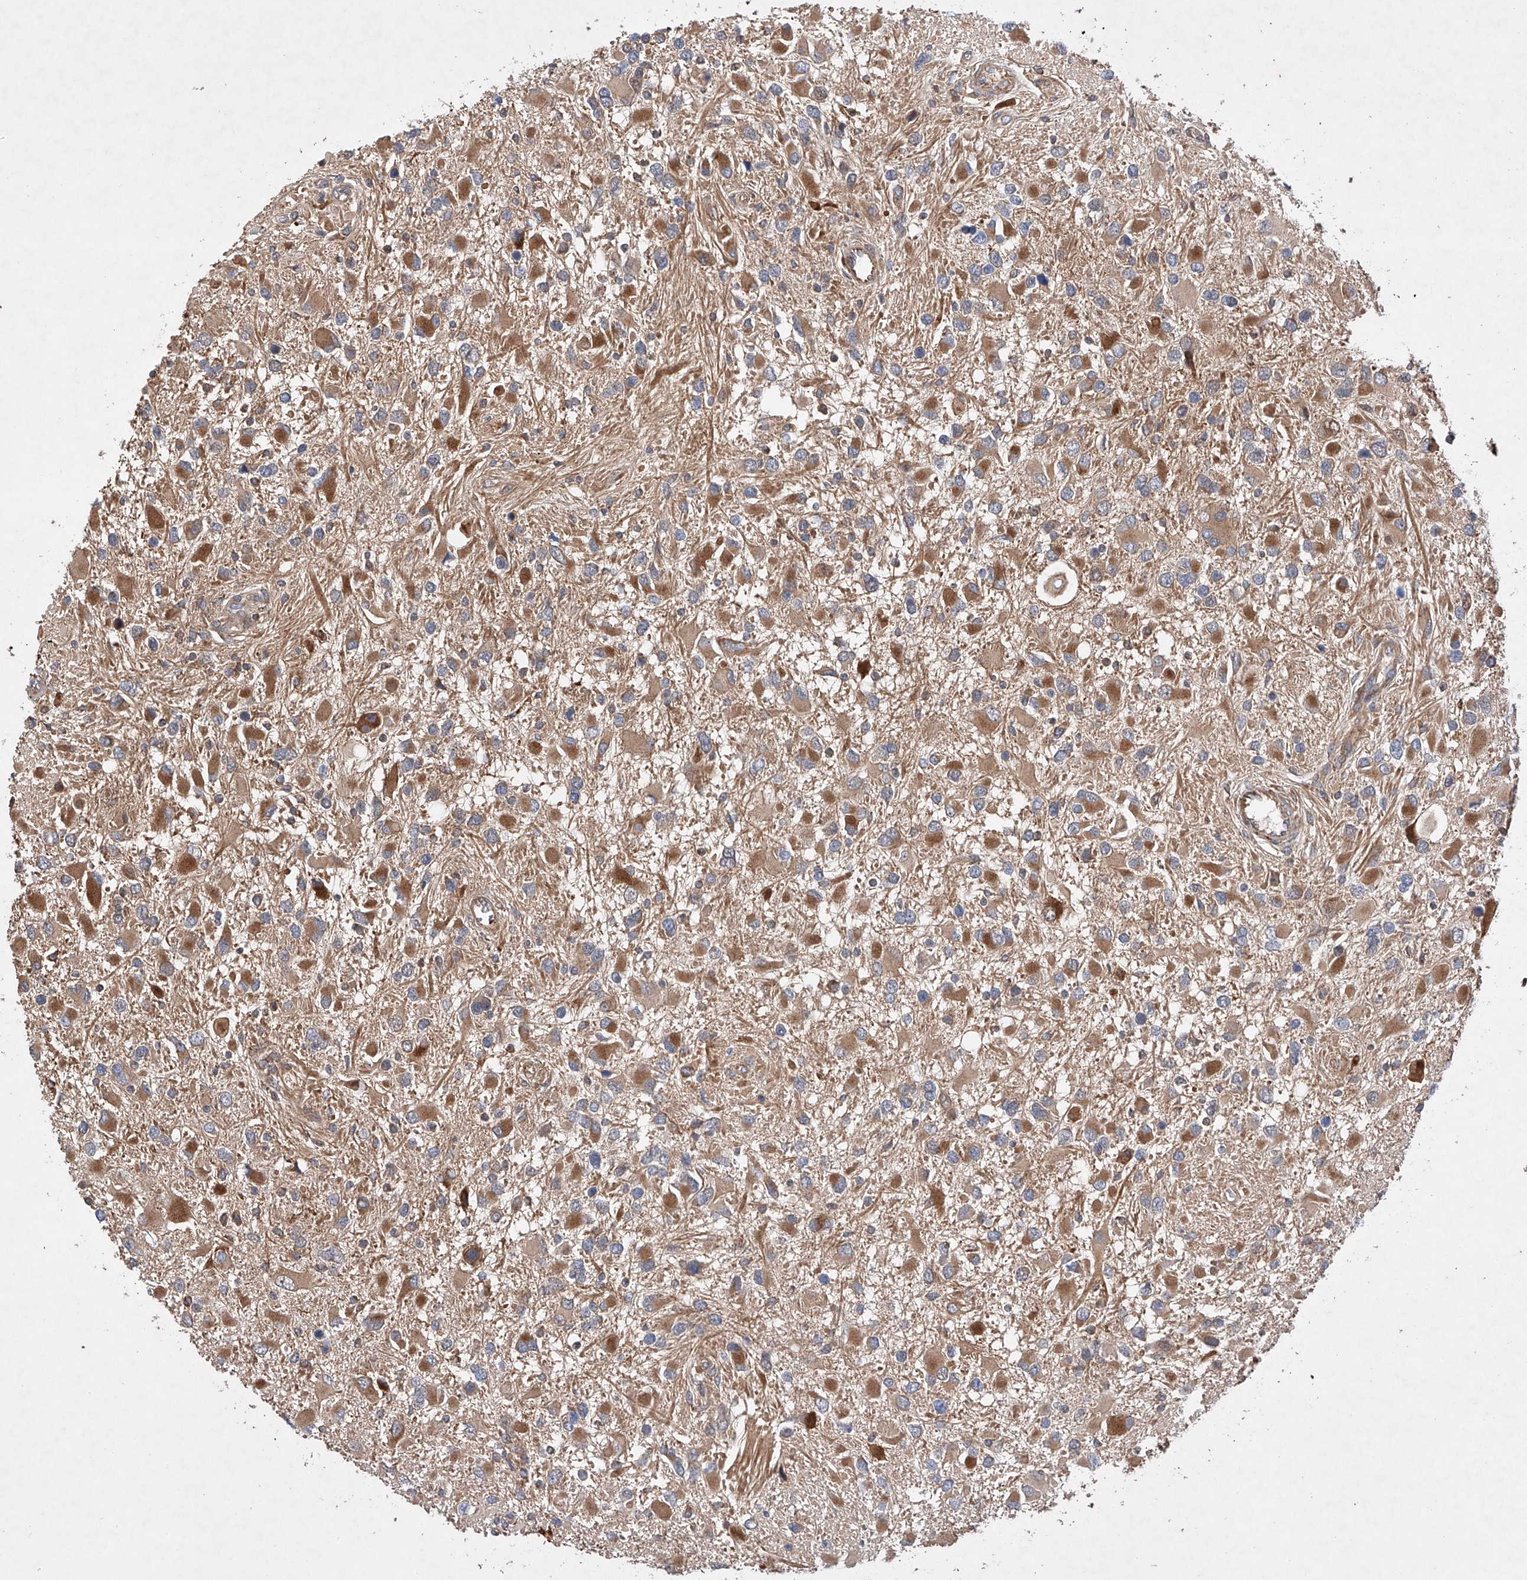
{"staining": {"intensity": "moderate", "quantity": ">75%", "location": "cytoplasmic/membranous"}, "tissue": "glioma", "cell_type": "Tumor cells", "image_type": "cancer", "snomed": [{"axis": "morphology", "description": "Glioma, malignant, High grade"}, {"axis": "topography", "description": "Brain"}], "caption": "Human glioma stained with a protein marker shows moderate staining in tumor cells.", "gene": "TIMM23", "patient": {"sex": "male", "age": 53}}